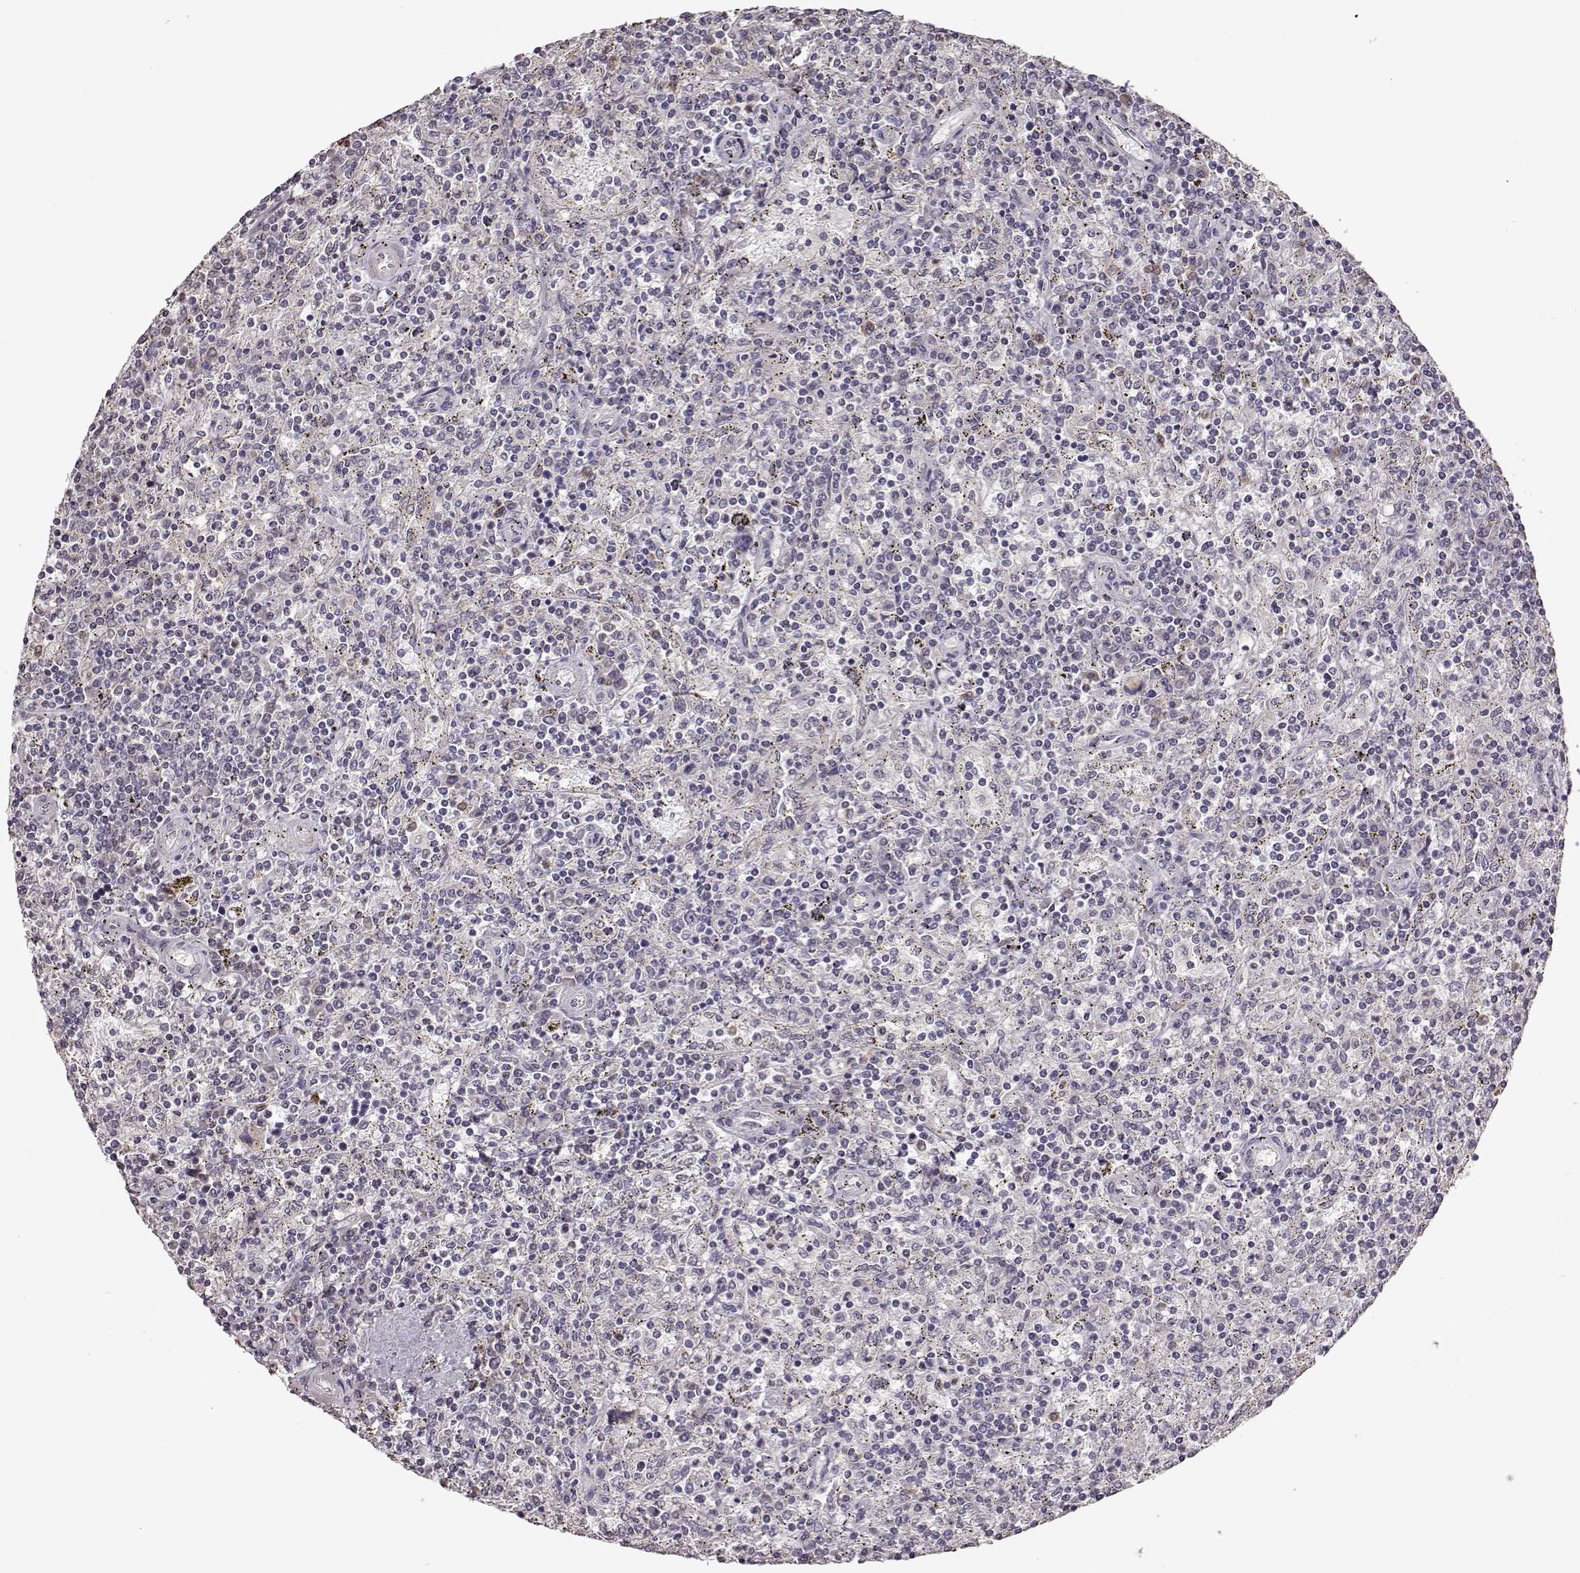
{"staining": {"intensity": "negative", "quantity": "none", "location": "none"}, "tissue": "lymphoma", "cell_type": "Tumor cells", "image_type": "cancer", "snomed": [{"axis": "morphology", "description": "Malignant lymphoma, non-Hodgkin's type, Low grade"}, {"axis": "topography", "description": "Spleen"}], "caption": "DAB (3,3'-diaminobenzidine) immunohistochemical staining of human lymphoma demonstrates no significant staining in tumor cells. (IHC, brightfield microscopy, high magnification).", "gene": "CRB1", "patient": {"sex": "male", "age": 62}}